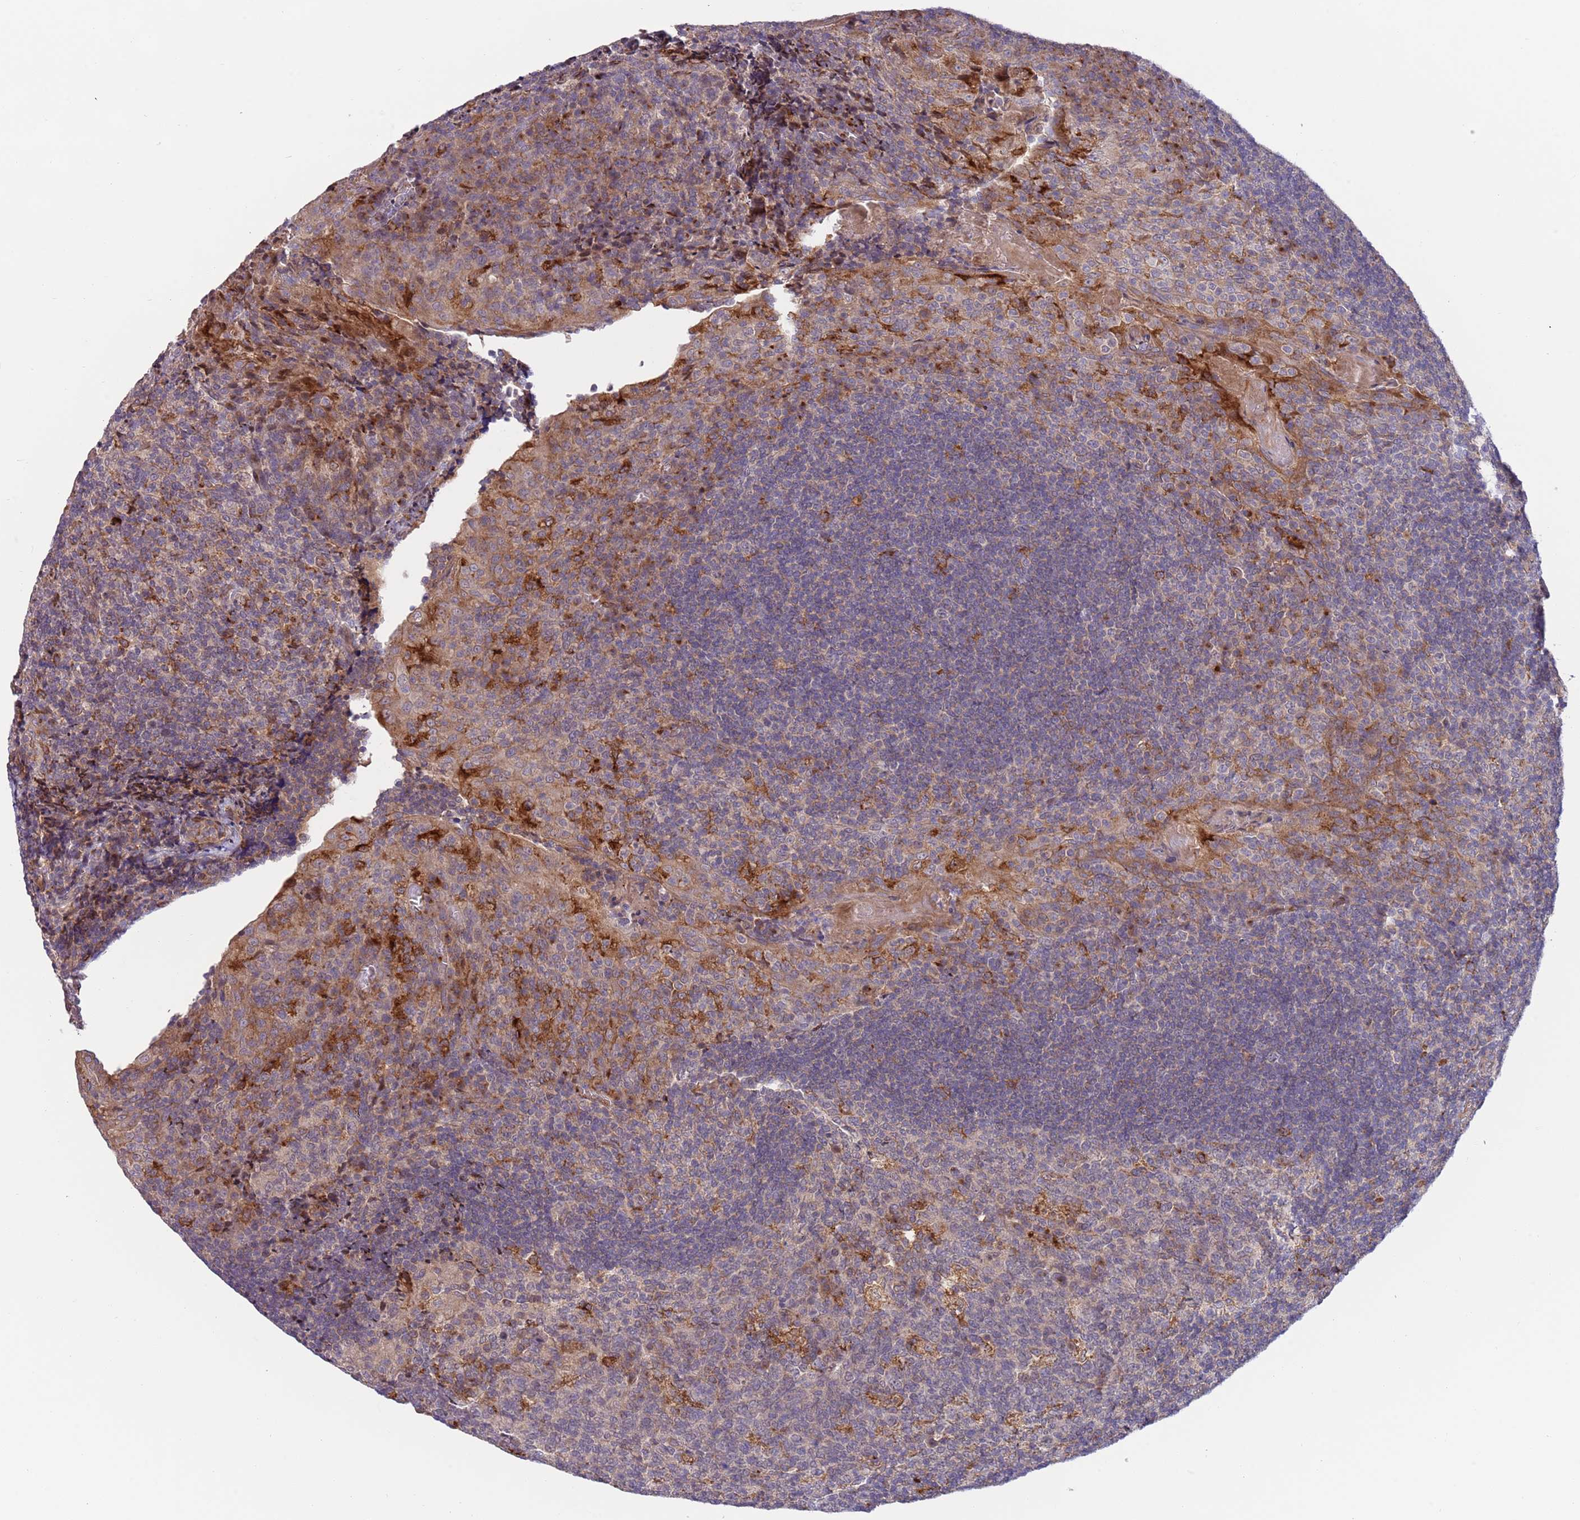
{"staining": {"intensity": "moderate", "quantity": "<25%", "location": "cytoplasmic/membranous"}, "tissue": "tonsil", "cell_type": "Germinal center cells", "image_type": "normal", "snomed": [{"axis": "morphology", "description": "Normal tissue, NOS"}, {"axis": "topography", "description": "Tonsil"}], "caption": "Protein analysis of normal tonsil shows moderate cytoplasmic/membranous staining in about <25% of germinal center cells.", "gene": "BTBD7", "patient": {"sex": "male", "age": 17}}